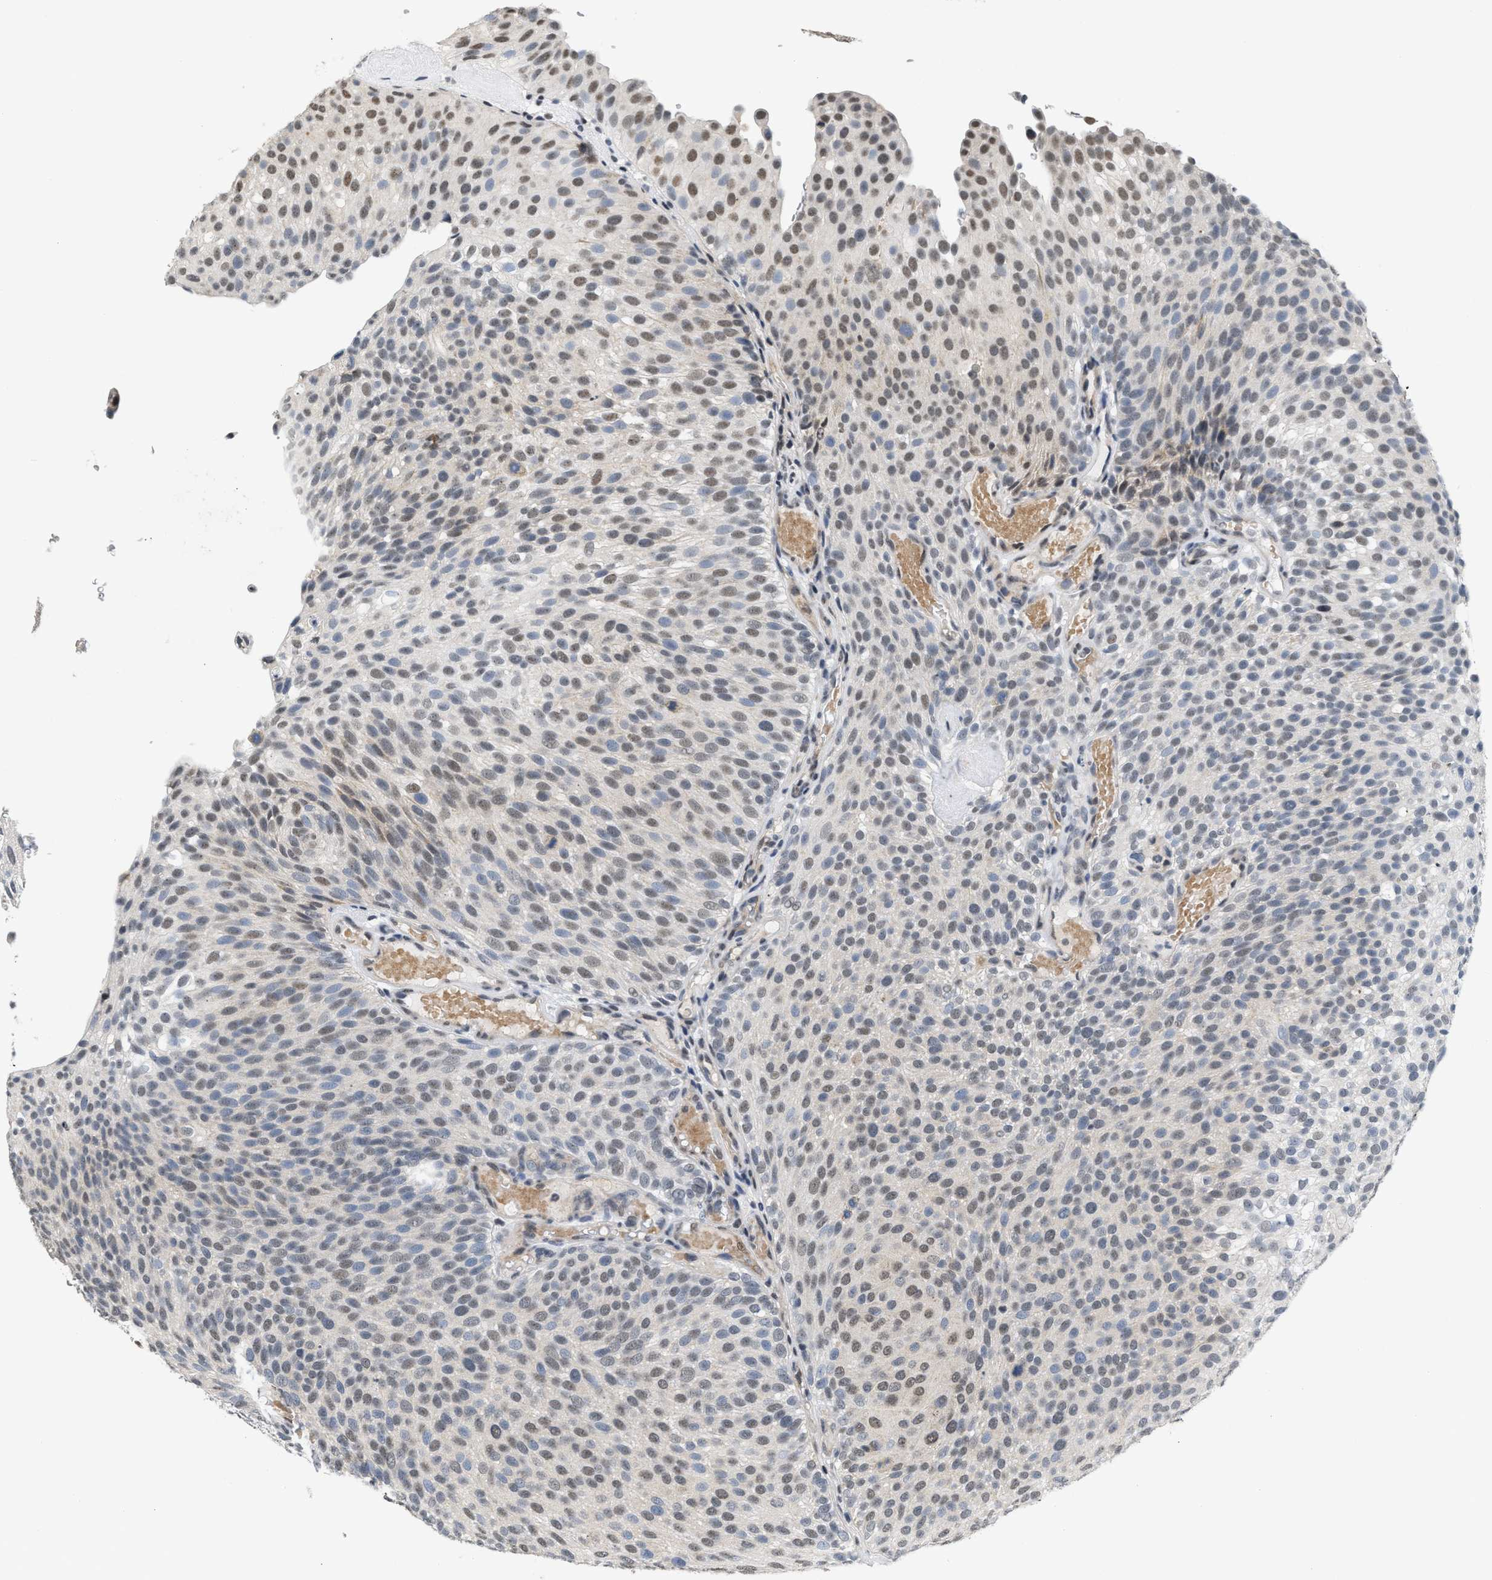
{"staining": {"intensity": "moderate", "quantity": "25%-75%", "location": "nuclear"}, "tissue": "urothelial cancer", "cell_type": "Tumor cells", "image_type": "cancer", "snomed": [{"axis": "morphology", "description": "Urothelial carcinoma, Low grade"}, {"axis": "topography", "description": "Urinary bladder"}], "caption": "A medium amount of moderate nuclear staining is appreciated in approximately 25%-75% of tumor cells in low-grade urothelial carcinoma tissue.", "gene": "RAF1", "patient": {"sex": "male", "age": 78}}